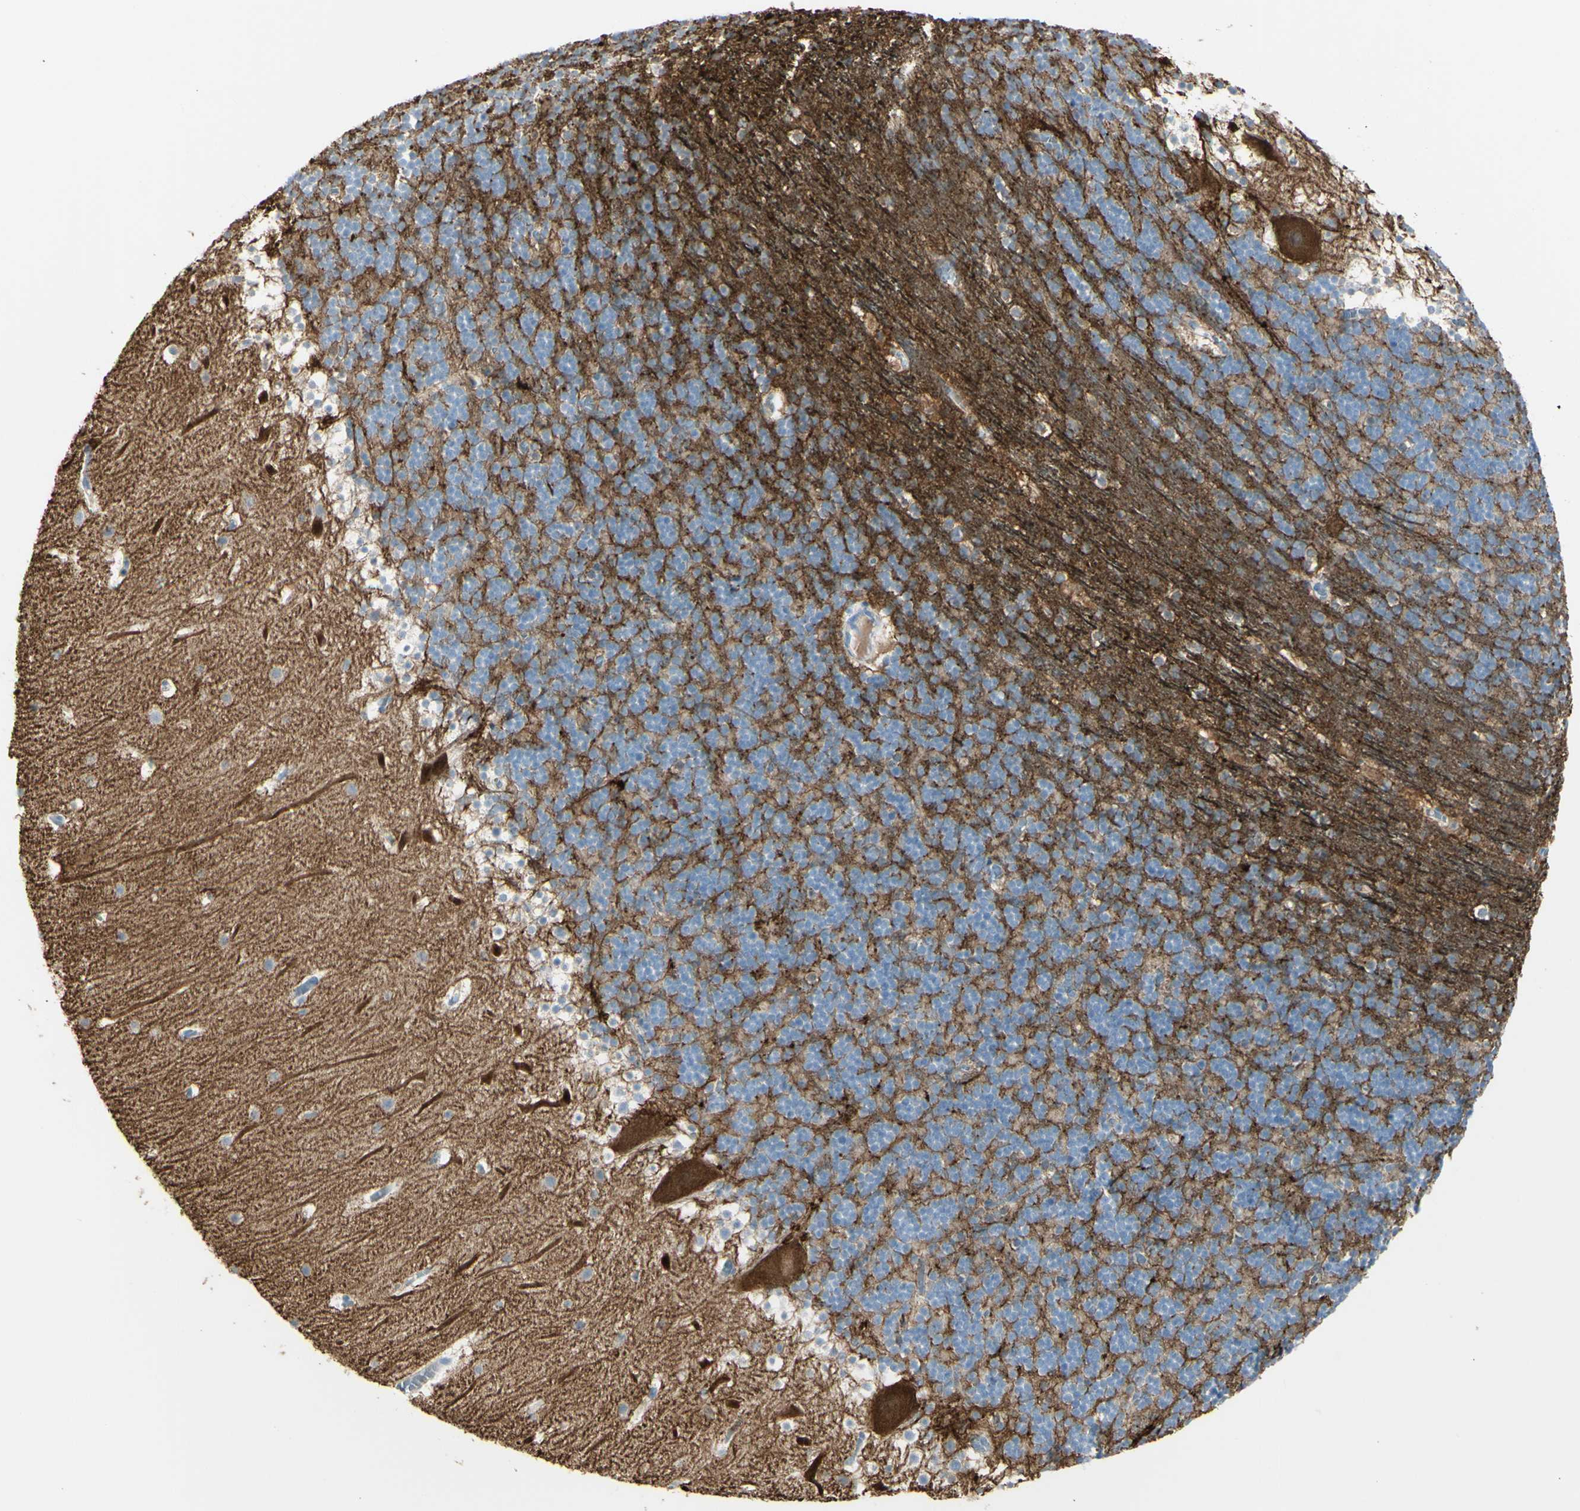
{"staining": {"intensity": "negative", "quantity": "none", "location": "none"}, "tissue": "cerebellum", "cell_type": "Cells in granular layer", "image_type": "normal", "snomed": [{"axis": "morphology", "description": "Normal tissue, NOS"}, {"axis": "topography", "description": "Cerebellum"}], "caption": "The image demonstrates no significant positivity in cells in granular layer of cerebellum. (DAB IHC, high magnification).", "gene": "NCBP2L", "patient": {"sex": "male", "age": 45}}